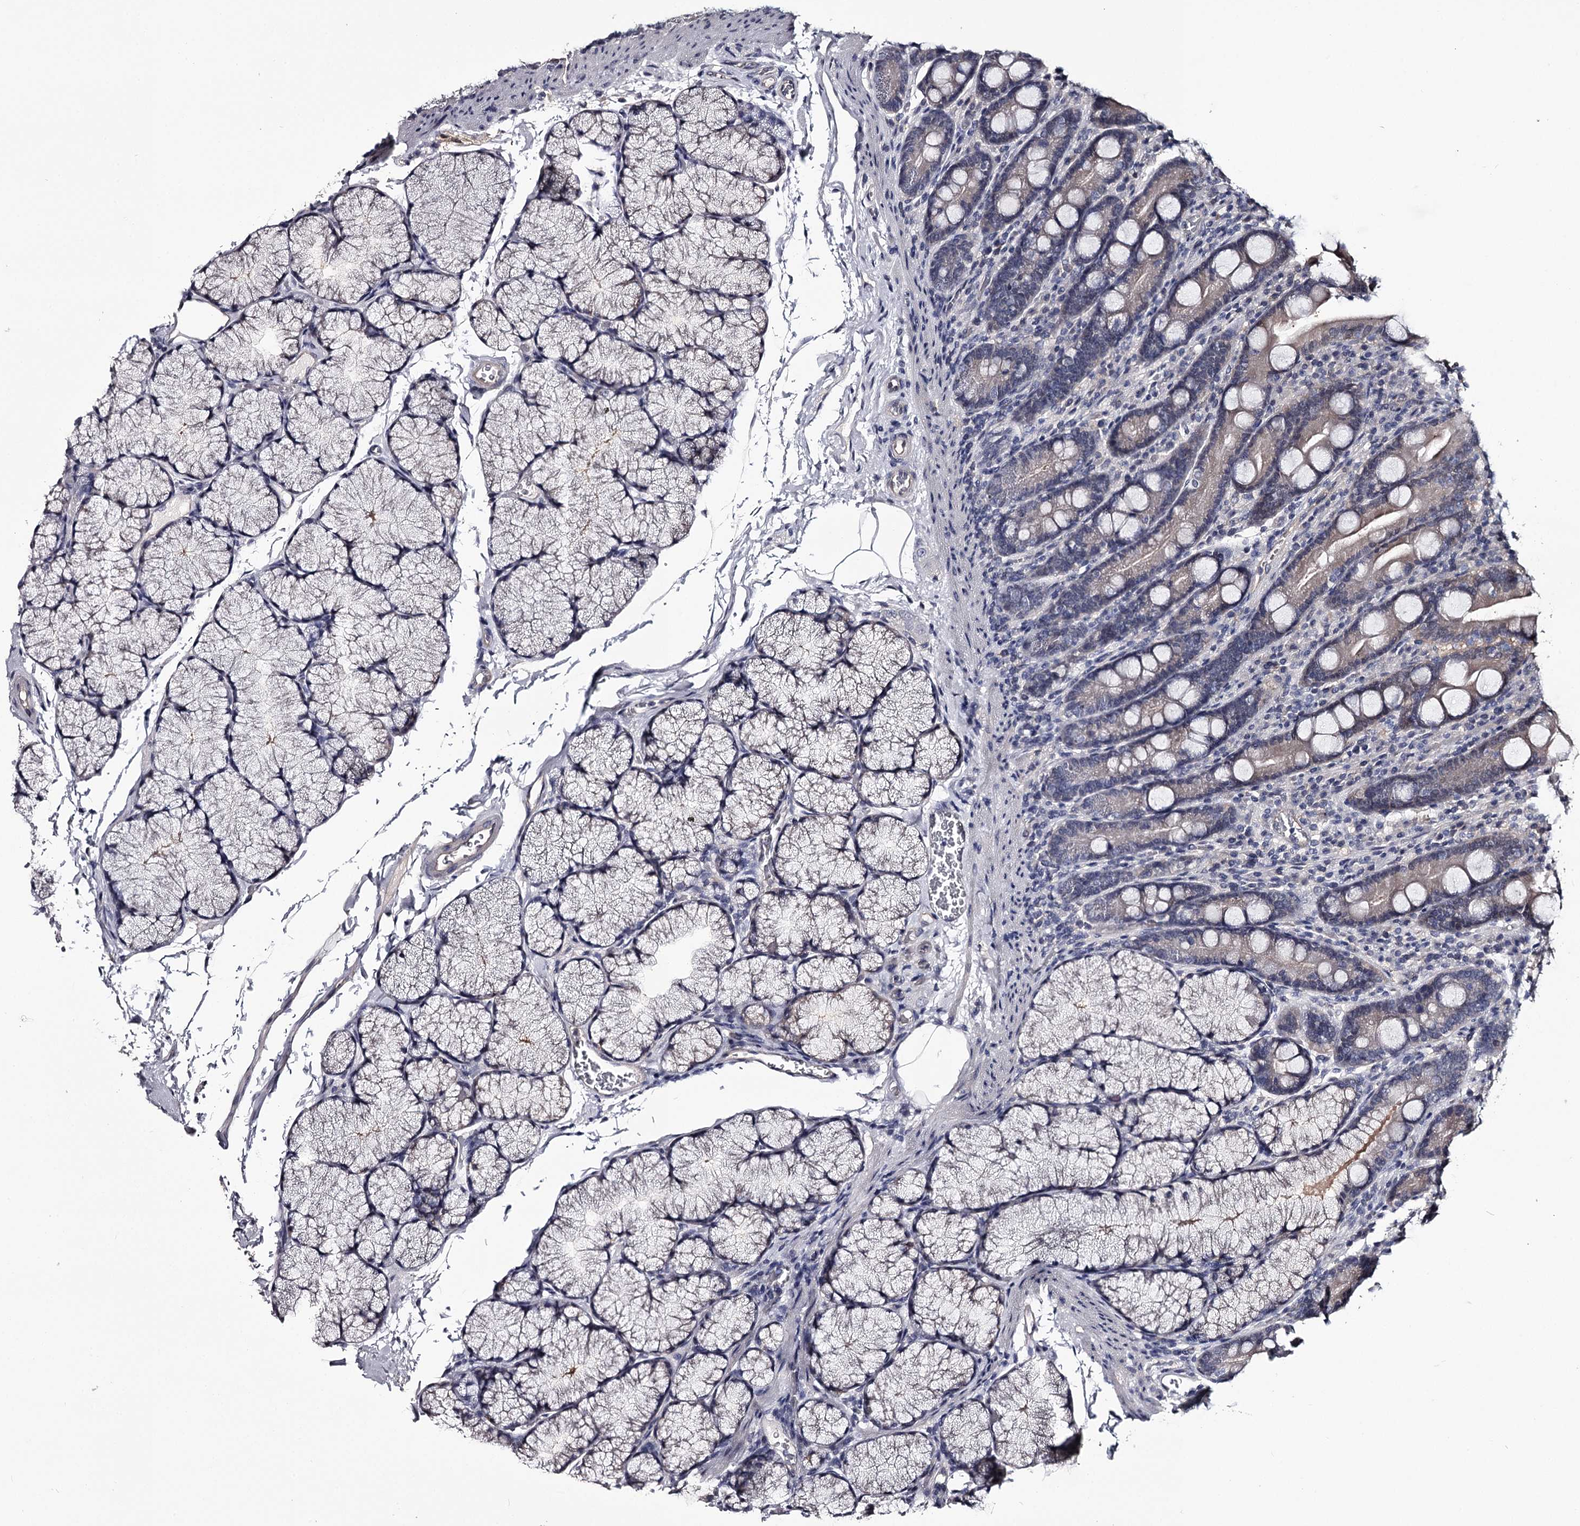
{"staining": {"intensity": "weak", "quantity": "<25%", "location": "cytoplasmic/membranous"}, "tissue": "duodenum", "cell_type": "Glandular cells", "image_type": "normal", "snomed": [{"axis": "morphology", "description": "Normal tissue, NOS"}, {"axis": "topography", "description": "Duodenum"}], "caption": "DAB immunohistochemical staining of benign duodenum demonstrates no significant expression in glandular cells. The staining was performed using DAB to visualize the protein expression in brown, while the nuclei were stained in blue with hematoxylin (Magnification: 20x).", "gene": "GSTO1", "patient": {"sex": "male", "age": 35}}